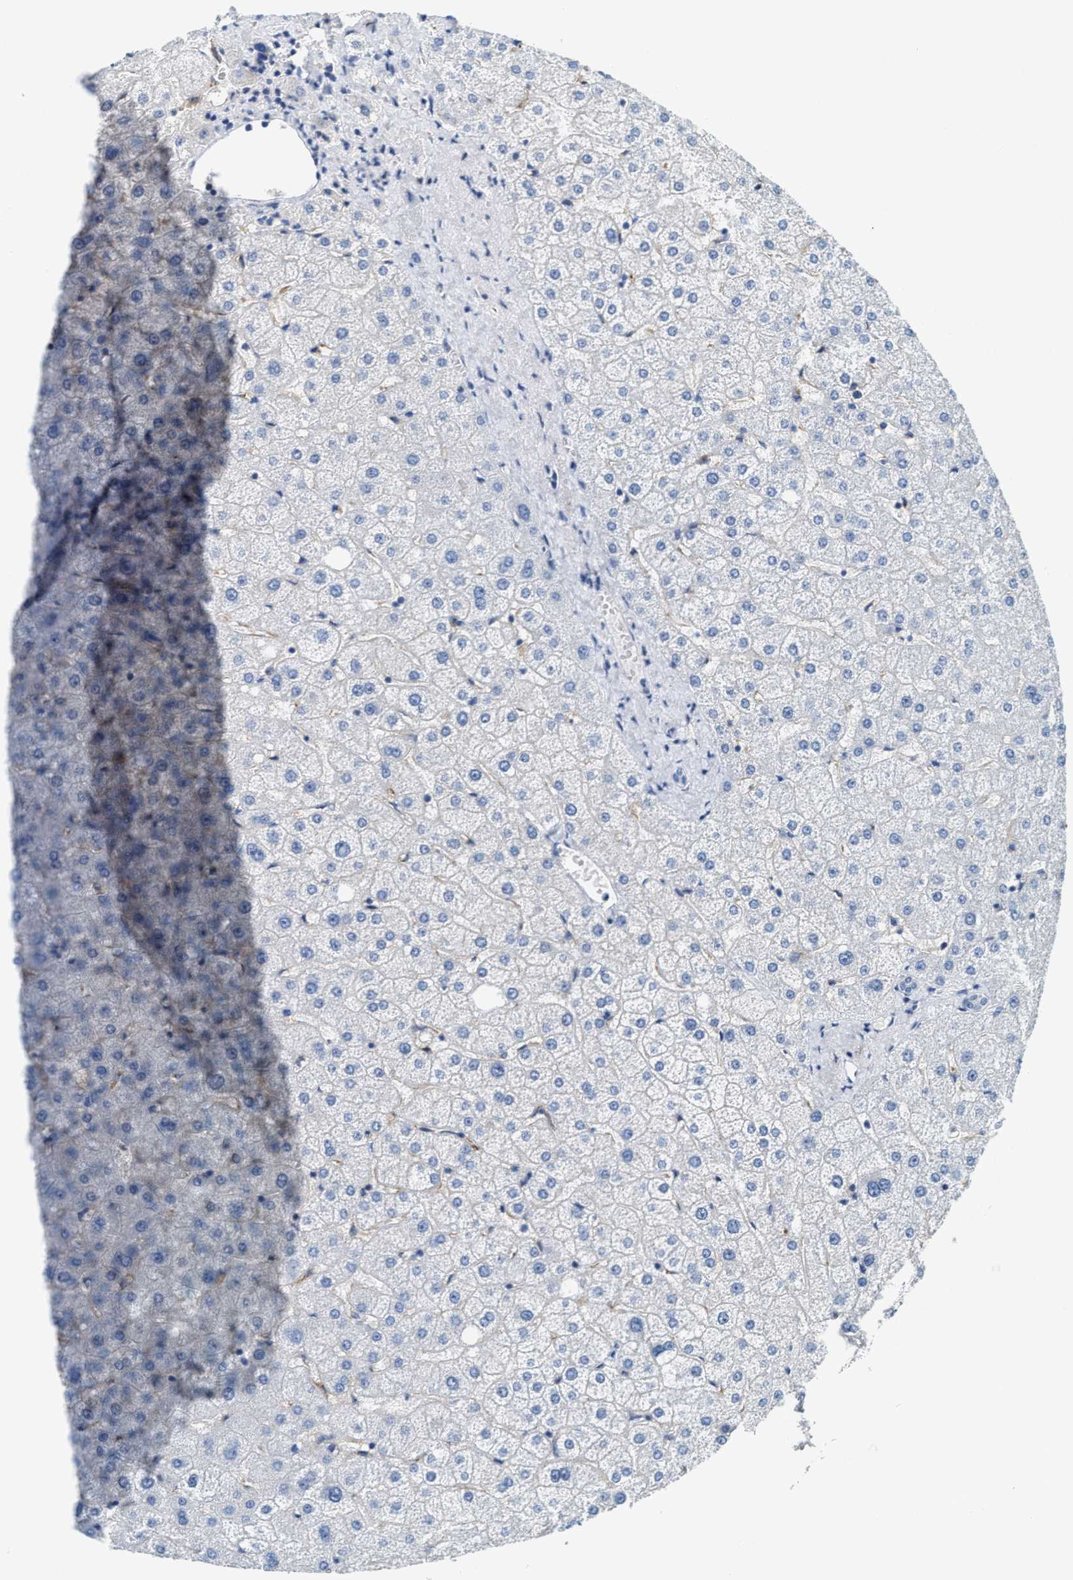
{"staining": {"intensity": "negative", "quantity": "none", "location": "none"}, "tissue": "liver", "cell_type": "Cholangiocytes", "image_type": "normal", "snomed": [{"axis": "morphology", "description": "Normal tissue, NOS"}, {"axis": "topography", "description": "Liver"}], "caption": "Cholangiocytes are negative for brown protein staining in unremarkable liver. (Brightfield microscopy of DAB IHC at high magnification).", "gene": "NSUN7", "patient": {"sex": "male", "age": 73}}